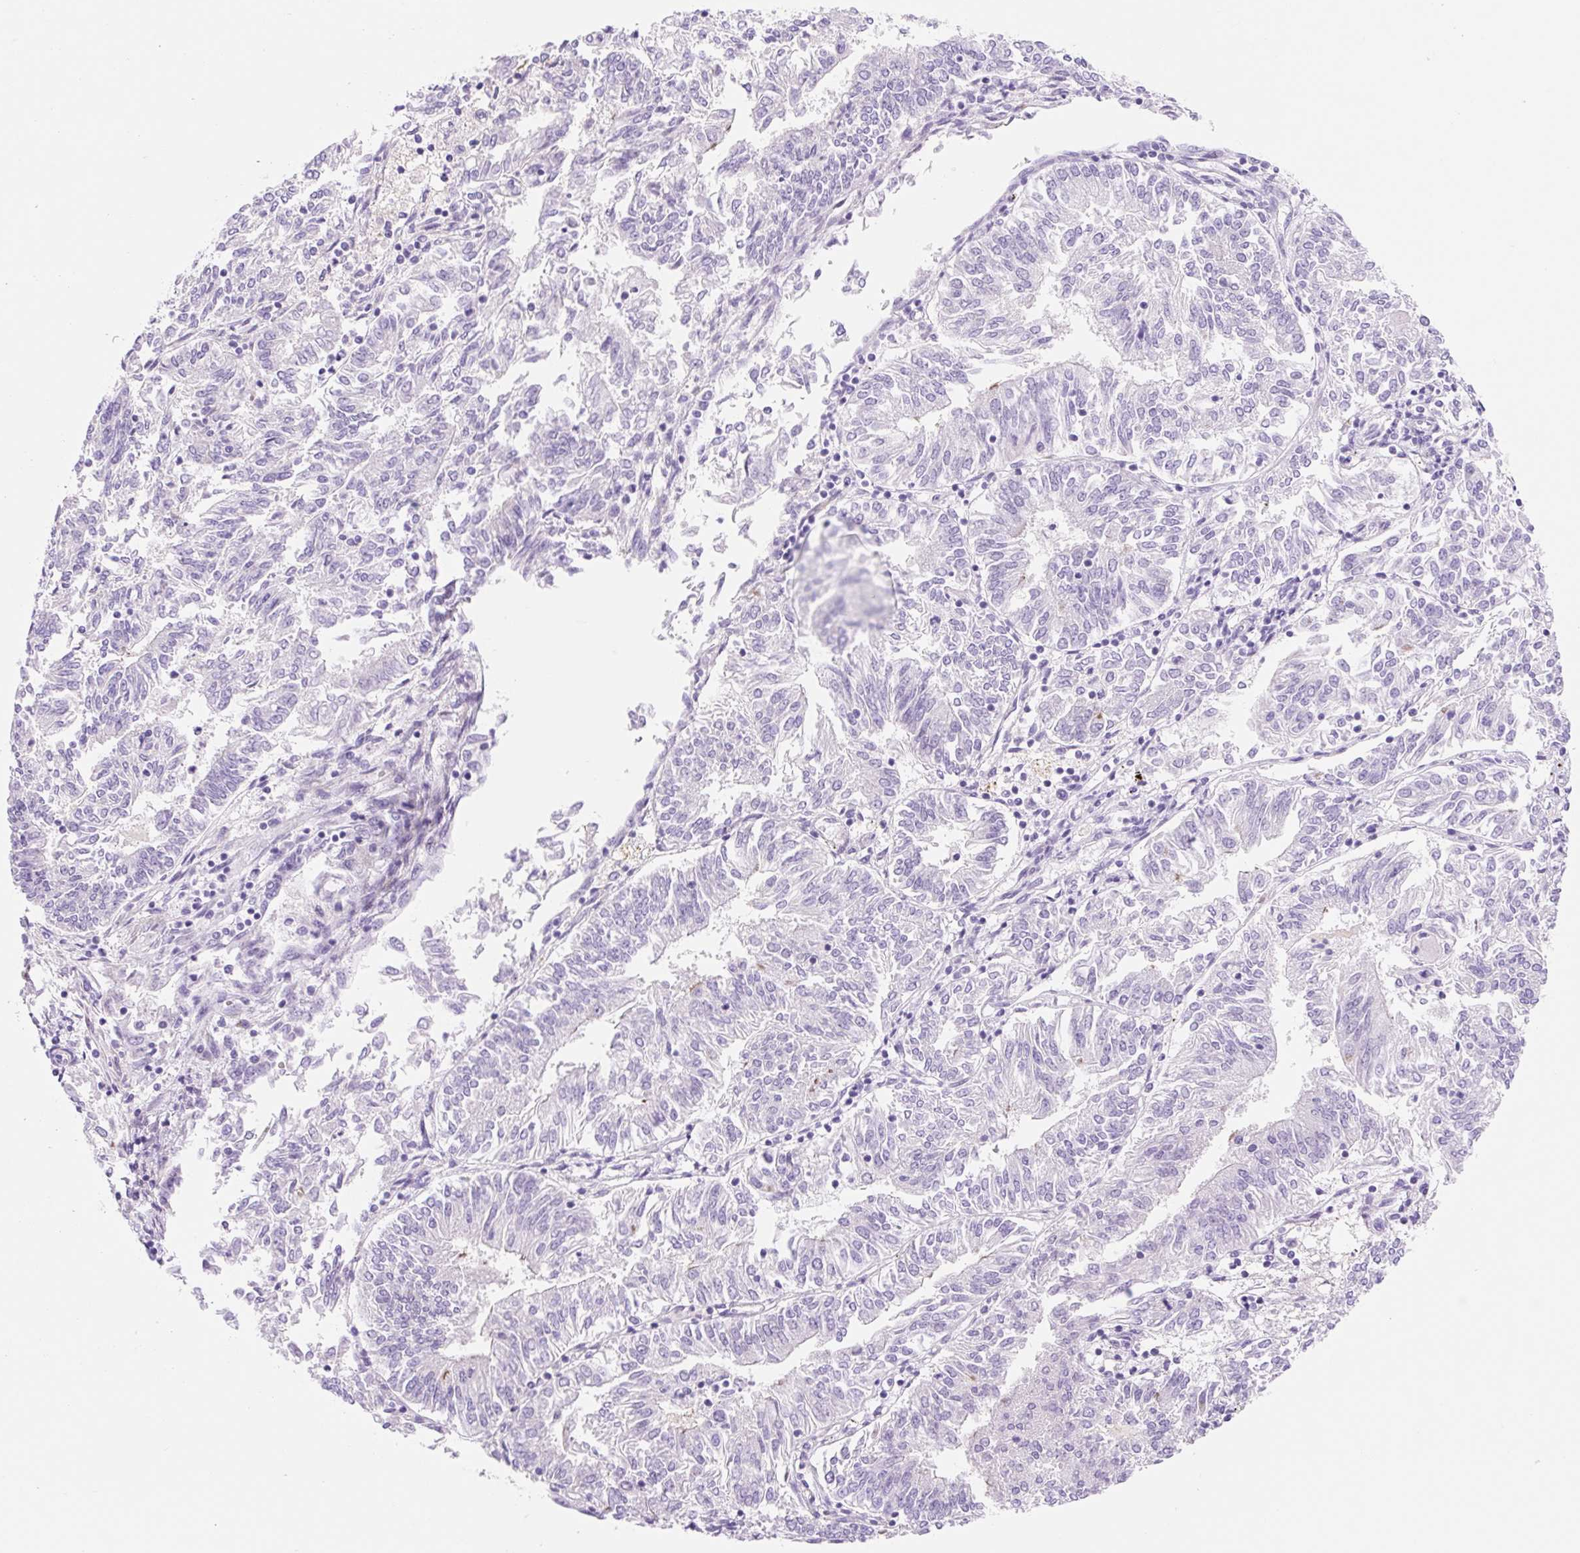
{"staining": {"intensity": "negative", "quantity": "none", "location": "none"}, "tissue": "endometrial cancer", "cell_type": "Tumor cells", "image_type": "cancer", "snomed": [{"axis": "morphology", "description": "Adenocarcinoma, NOS"}, {"axis": "topography", "description": "Endometrium"}], "caption": "IHC image of neoplastic tissue: human endometrial cancer (adenocarcinoma) stained with DAB (3,3'-diaminobenzidine) displays no significant protein staining in tumor cells.", "gene": "ZNF121", "patient": {"sex": "female", "age": 58}}